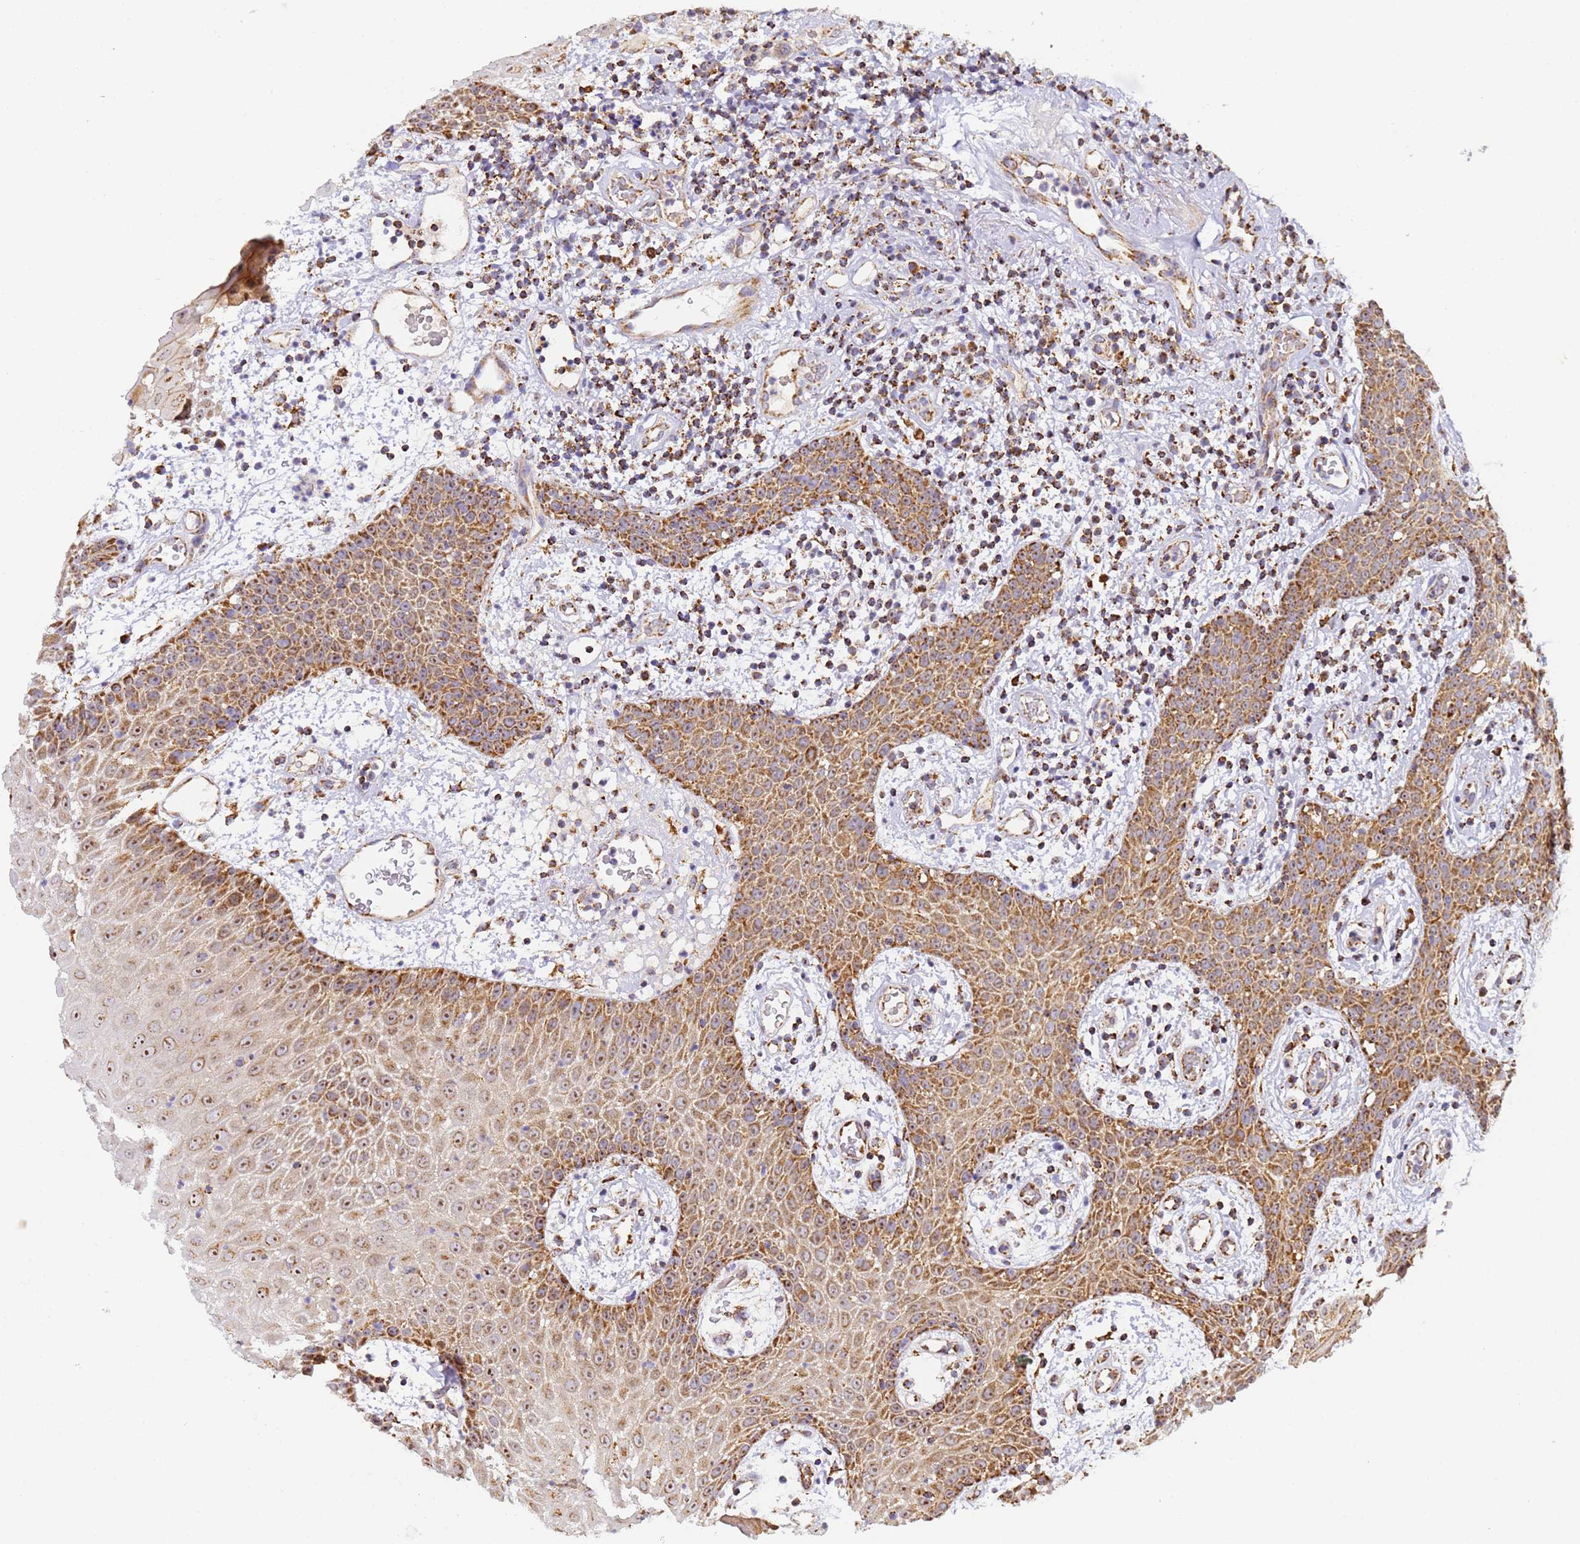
{"staining": {"intensity": "moderate", "quantity": ">75%", "location": "cytoplasmic/membranous"}, "tissue": "oral mucosa", "cell_type": "Squamous epithelial cells", "image_type": "normal", "snomed": [{"axis": "morphology", "description": "Normal tissue, NOS"}, {"axis": "topography", "description": "Skeletal muscle"}, {"axis": "topography", "description": "Oral tissue"}, {"axis": "topography", "description": "Salivary gland"}, {"axis": "topography", "description": "Peripheral nerve tissue"}], "caption": "Immunohistochemical staining of benign human oral mucosa shows medium levels of moderate cytoplasmic/membranous expression in approximately >75% of squamous epithelial cells. The staining is performed using DAB brown chromogen to label protein expression. The nuclei are counter-stained blue using hematoxylin.", "gene": "FRG2B", "patient": {"sex": "male", "age": 54}}